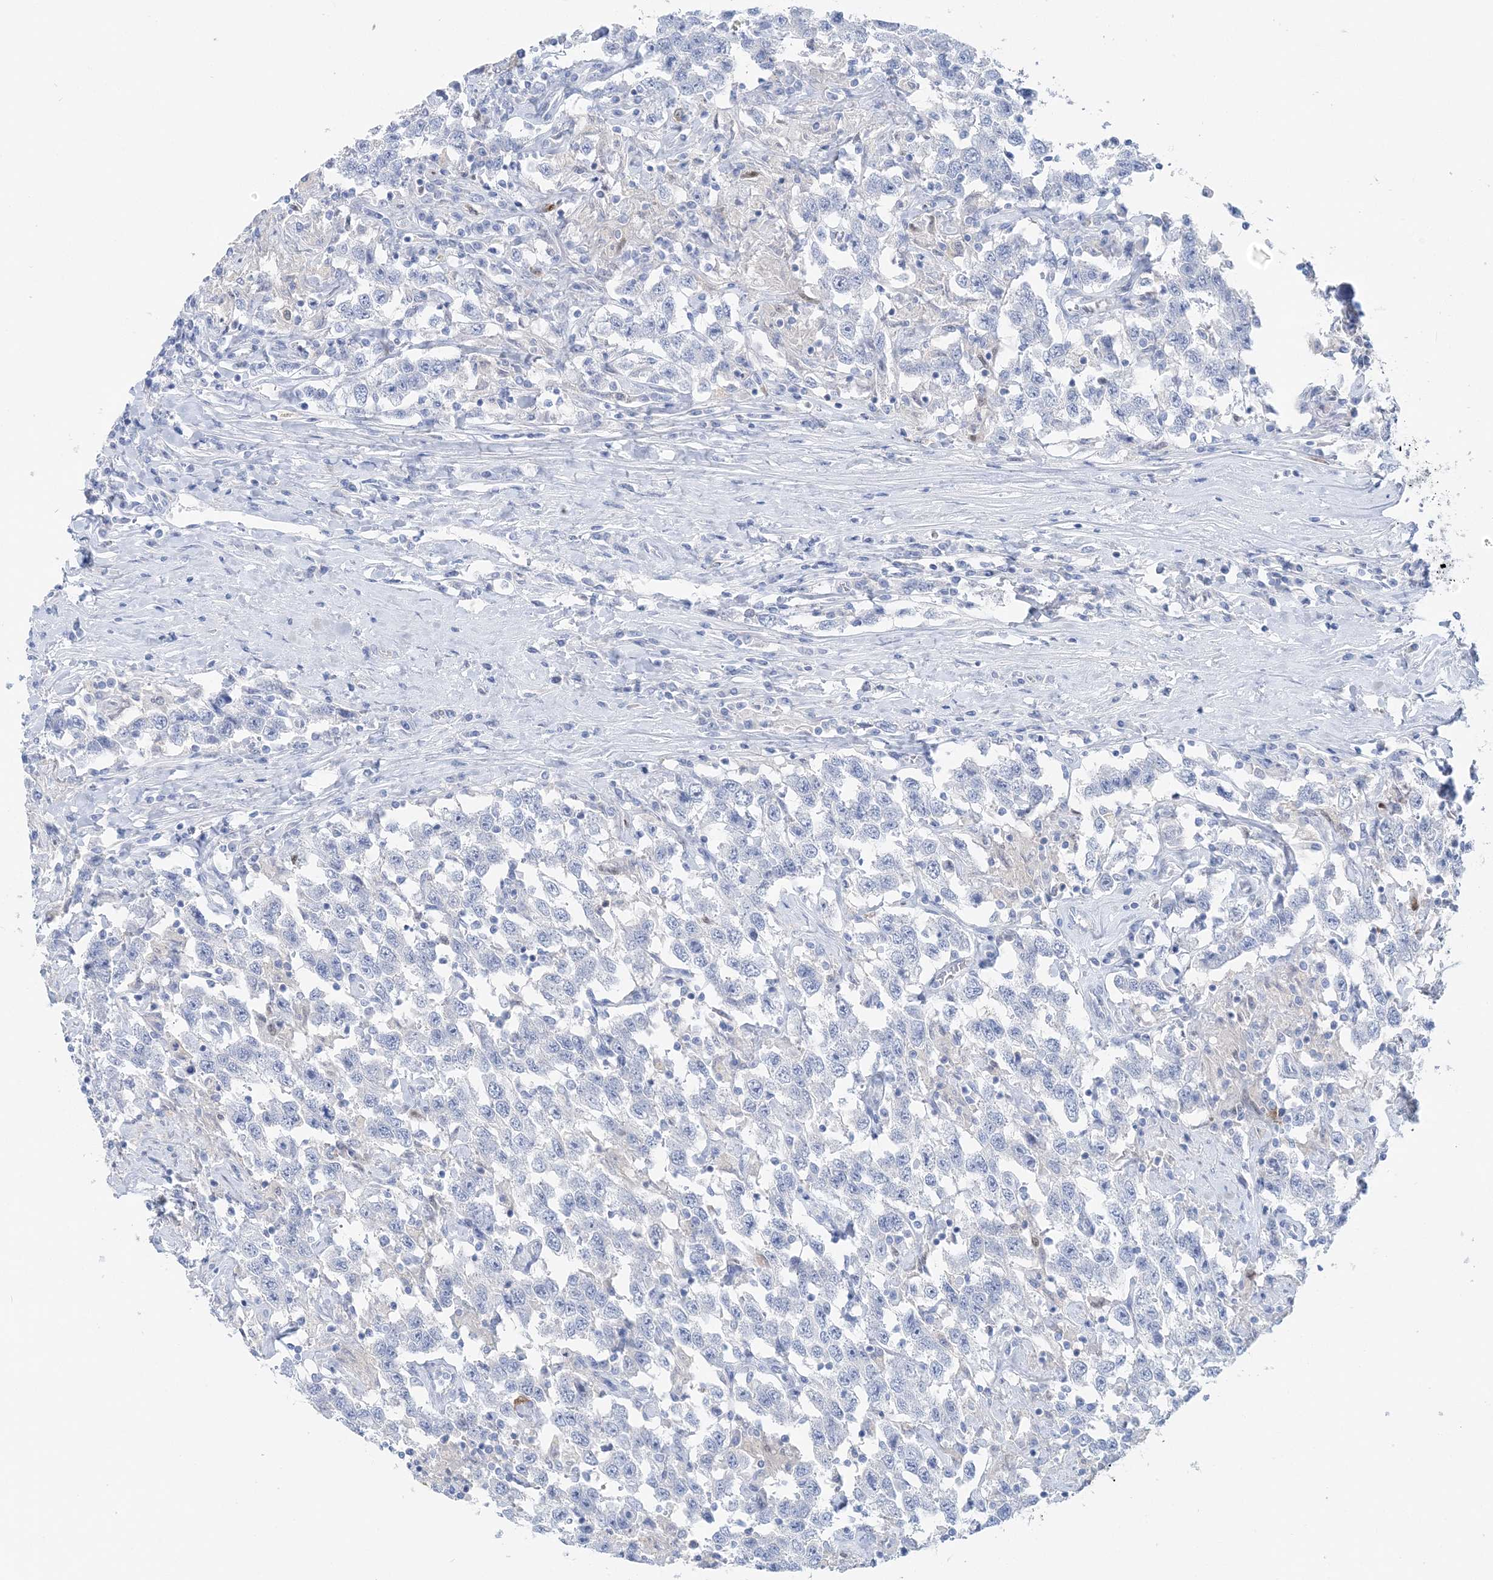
{"staining": {"intensity": "negative", "quantity": "none", "location": "none"}, "tissue": "testis cancer", "cell_type": "Tumor cells", "image_type": "cancer", "snomed": [{"axis": "morphology", "description": "Seminoma, NOS"}, {"axis": "topography", "description": "Testis"}], "caption": "Tumor cells are negative for brown protein staining in testis cancer.", "gene": "HMGCS1", "patient": {"sex": "male", "age": 41}}